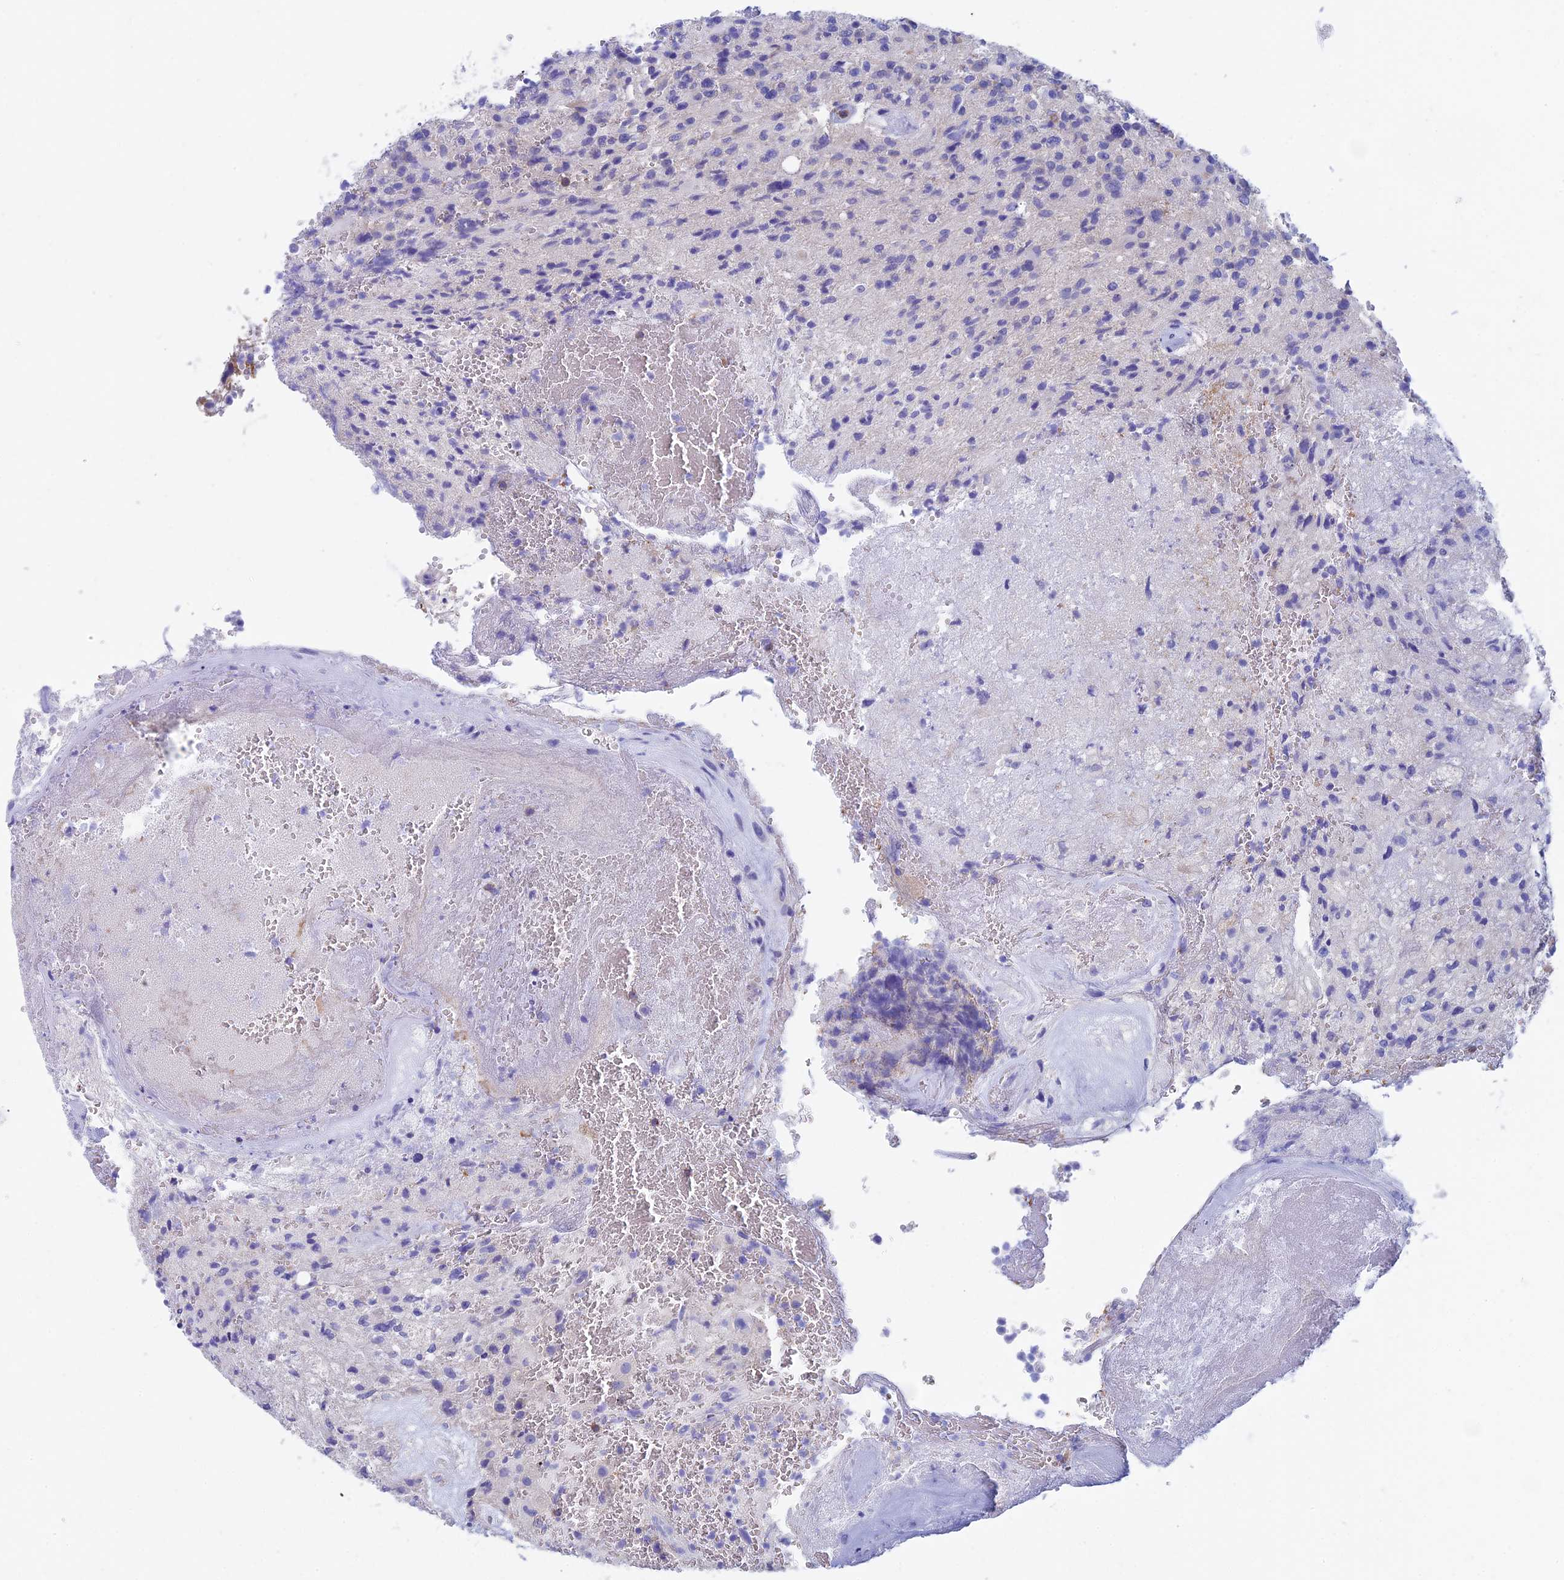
{"staining": {"intensity": "negative", "quantity": "none", "location": "none"}, "tissue": "glioma", "cell_type": "Tumor cells", "image_type": "cancer", "snomed": [{"axis": "morphology", "description": "Glioma, malignant, High grade"}, {"axis": "topography", "description": "Brain"}], "caption": "An immunohistochemistry image of glioma is shown. There is no staining in tumor cells of glioma.", "gene": "SEPTIN1", "patient": {"sex": "male", "age": 56}}